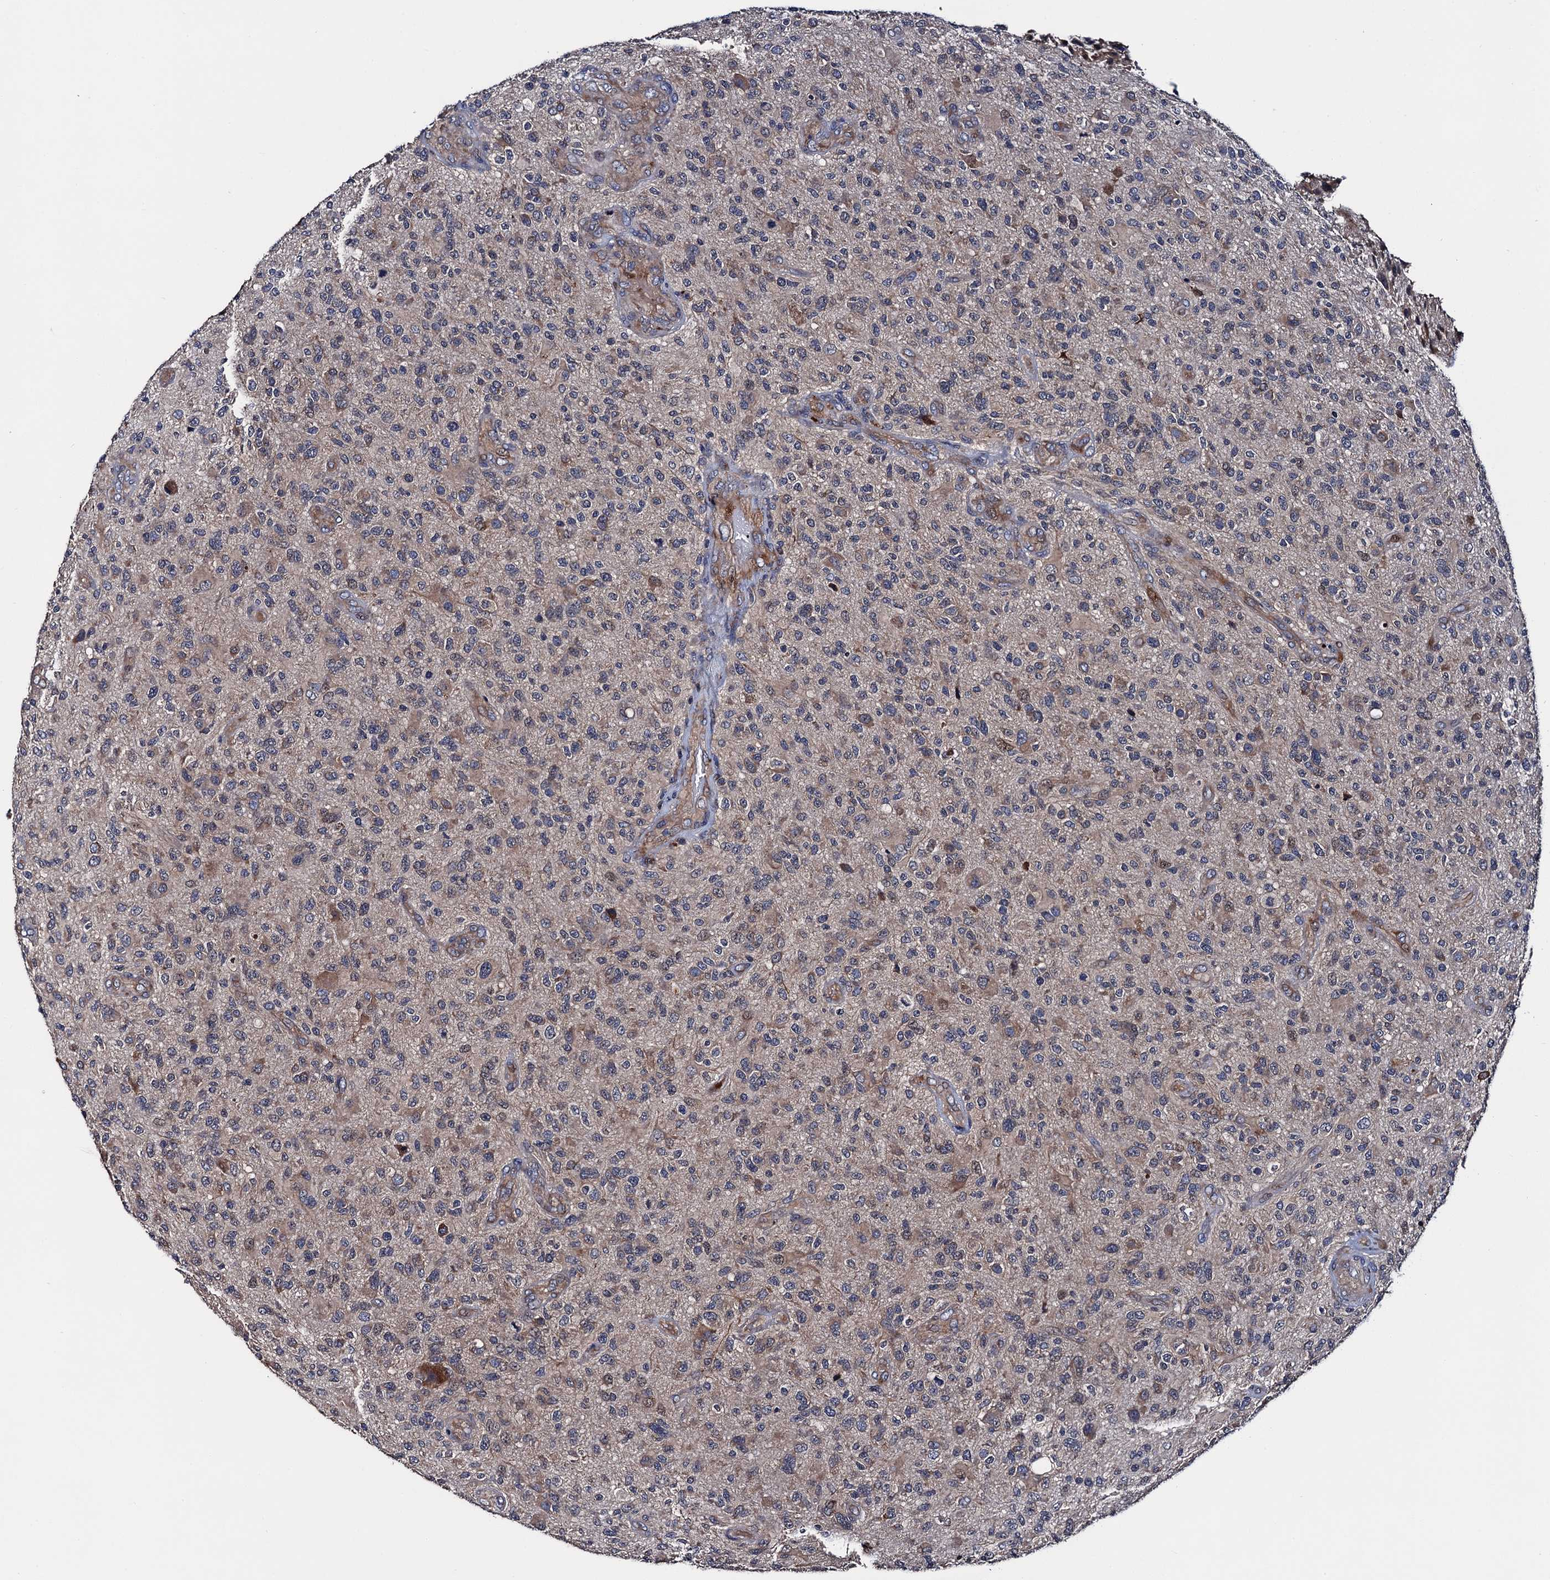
{"staining": {"intensity": "weak", "quantity": "25%-75%", "location": "cytoplasmic/membranous"}, "tissue": "glioma", "cell_type": "Tumor cells", "image_type": "cancer", "snomed": [{"axis": "morphology", "description": "Glioma, malignant, High grade"}, {"axis": "topography", "description": "Brain"}], "caption": "High-power microscopy captured an immunohistochemistry (IHC) image of glioma, revealing weak cytoplasmic/membranous staining in approximately 25%-75% of tumor cells. The protein is shown in brown color, while the nuclei are stained blue.", "gene": "TRMT112", "patient": {"sex": "male", "age": 47}}